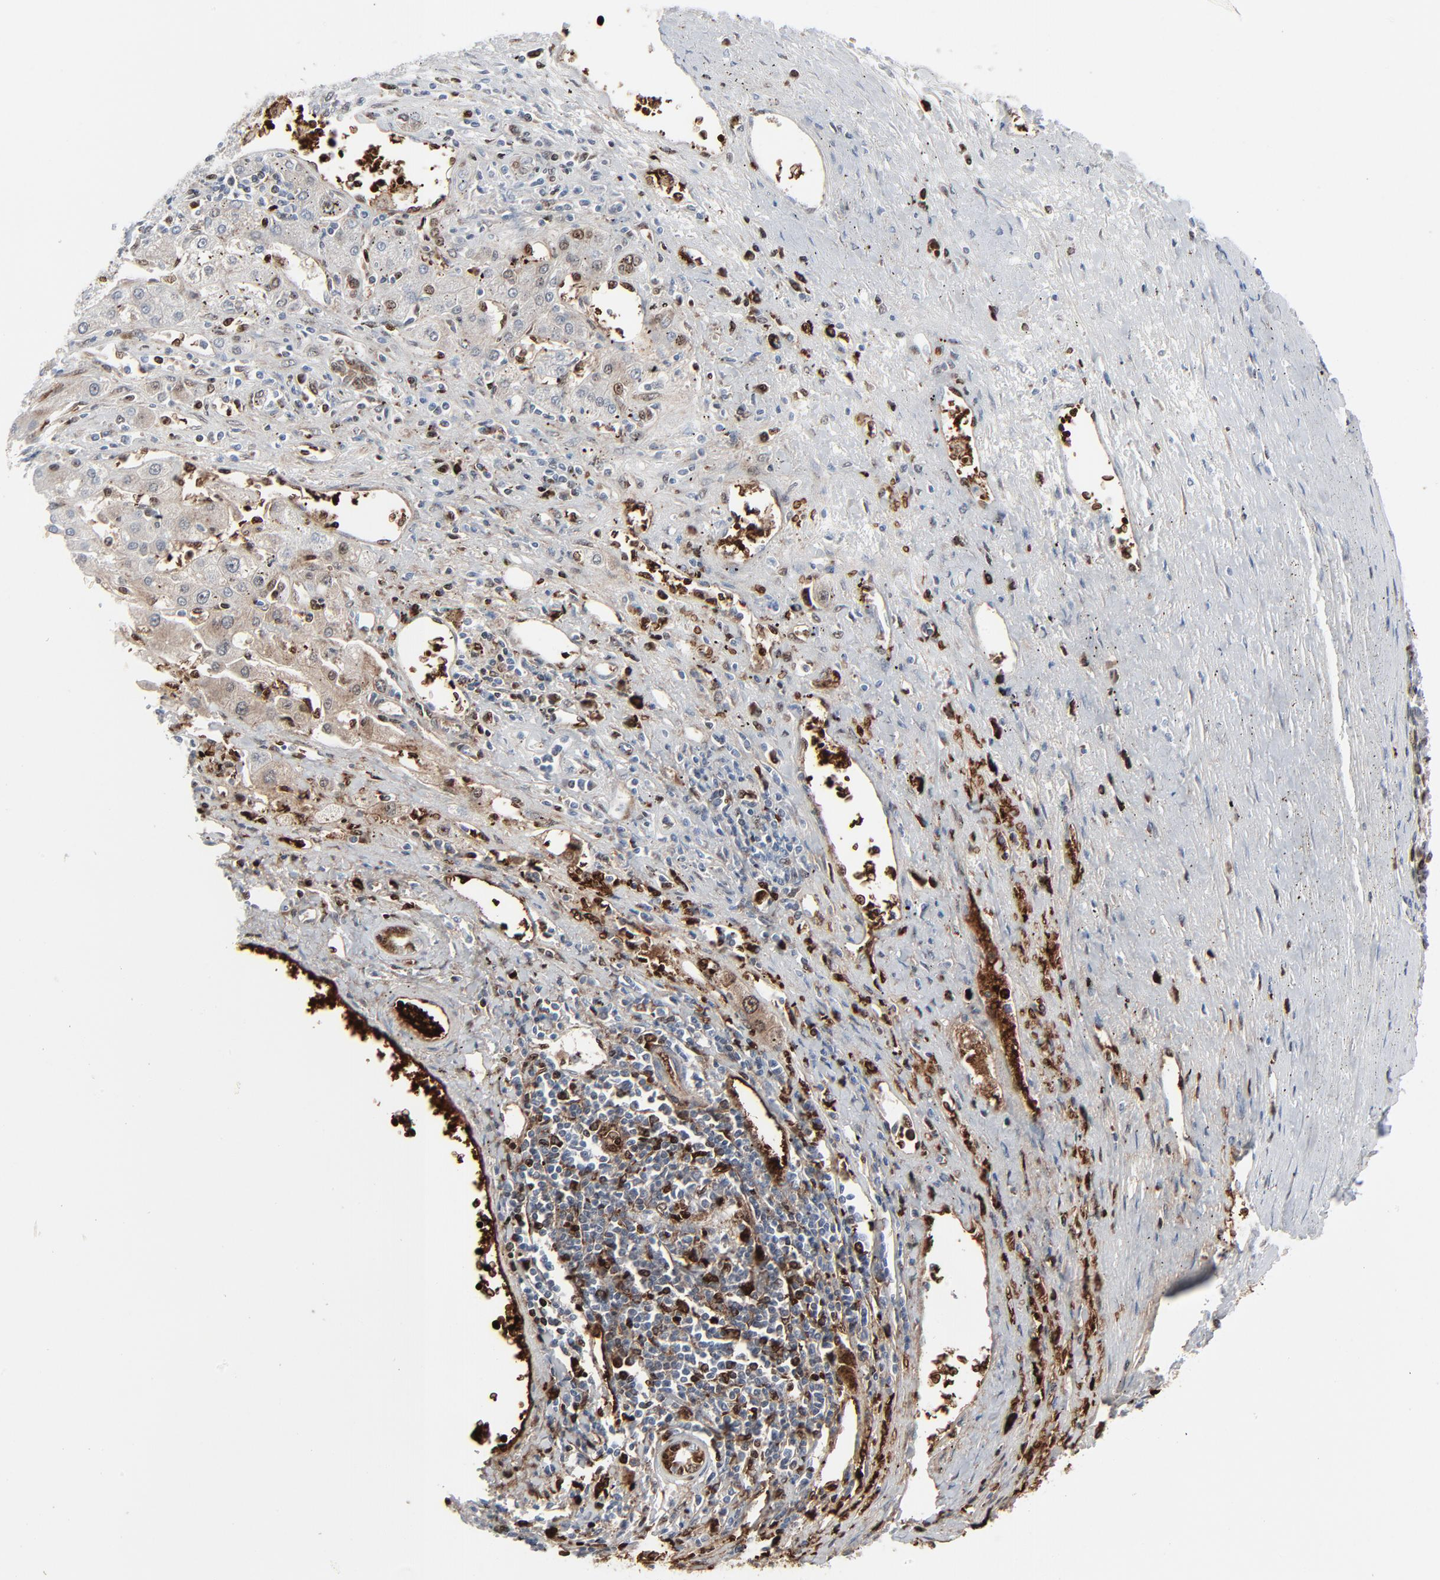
{"staining": {"intensity": "moderate", "quantity": "<25%", "location": "cytoplasmic/membranous"}, "tissue": "liver cancer", "cell_type": "Tumor cells", "image_type": "cancer", "snomed": [{"axis": "morphology", "description": "Carcinoma, Hepatocellular, NOS"}, {"axis": "topography", "description": "Liver"}], "caption": "Liver cancer (hepatocellular carcinoma) tissue exhibits moderate cytoplasmic/membranous positivity in about <25% of tumor cells, visualized by immunohistochemistry.", "gene": "SAGE1", "patient": {"sex": "male", "age": 72}}